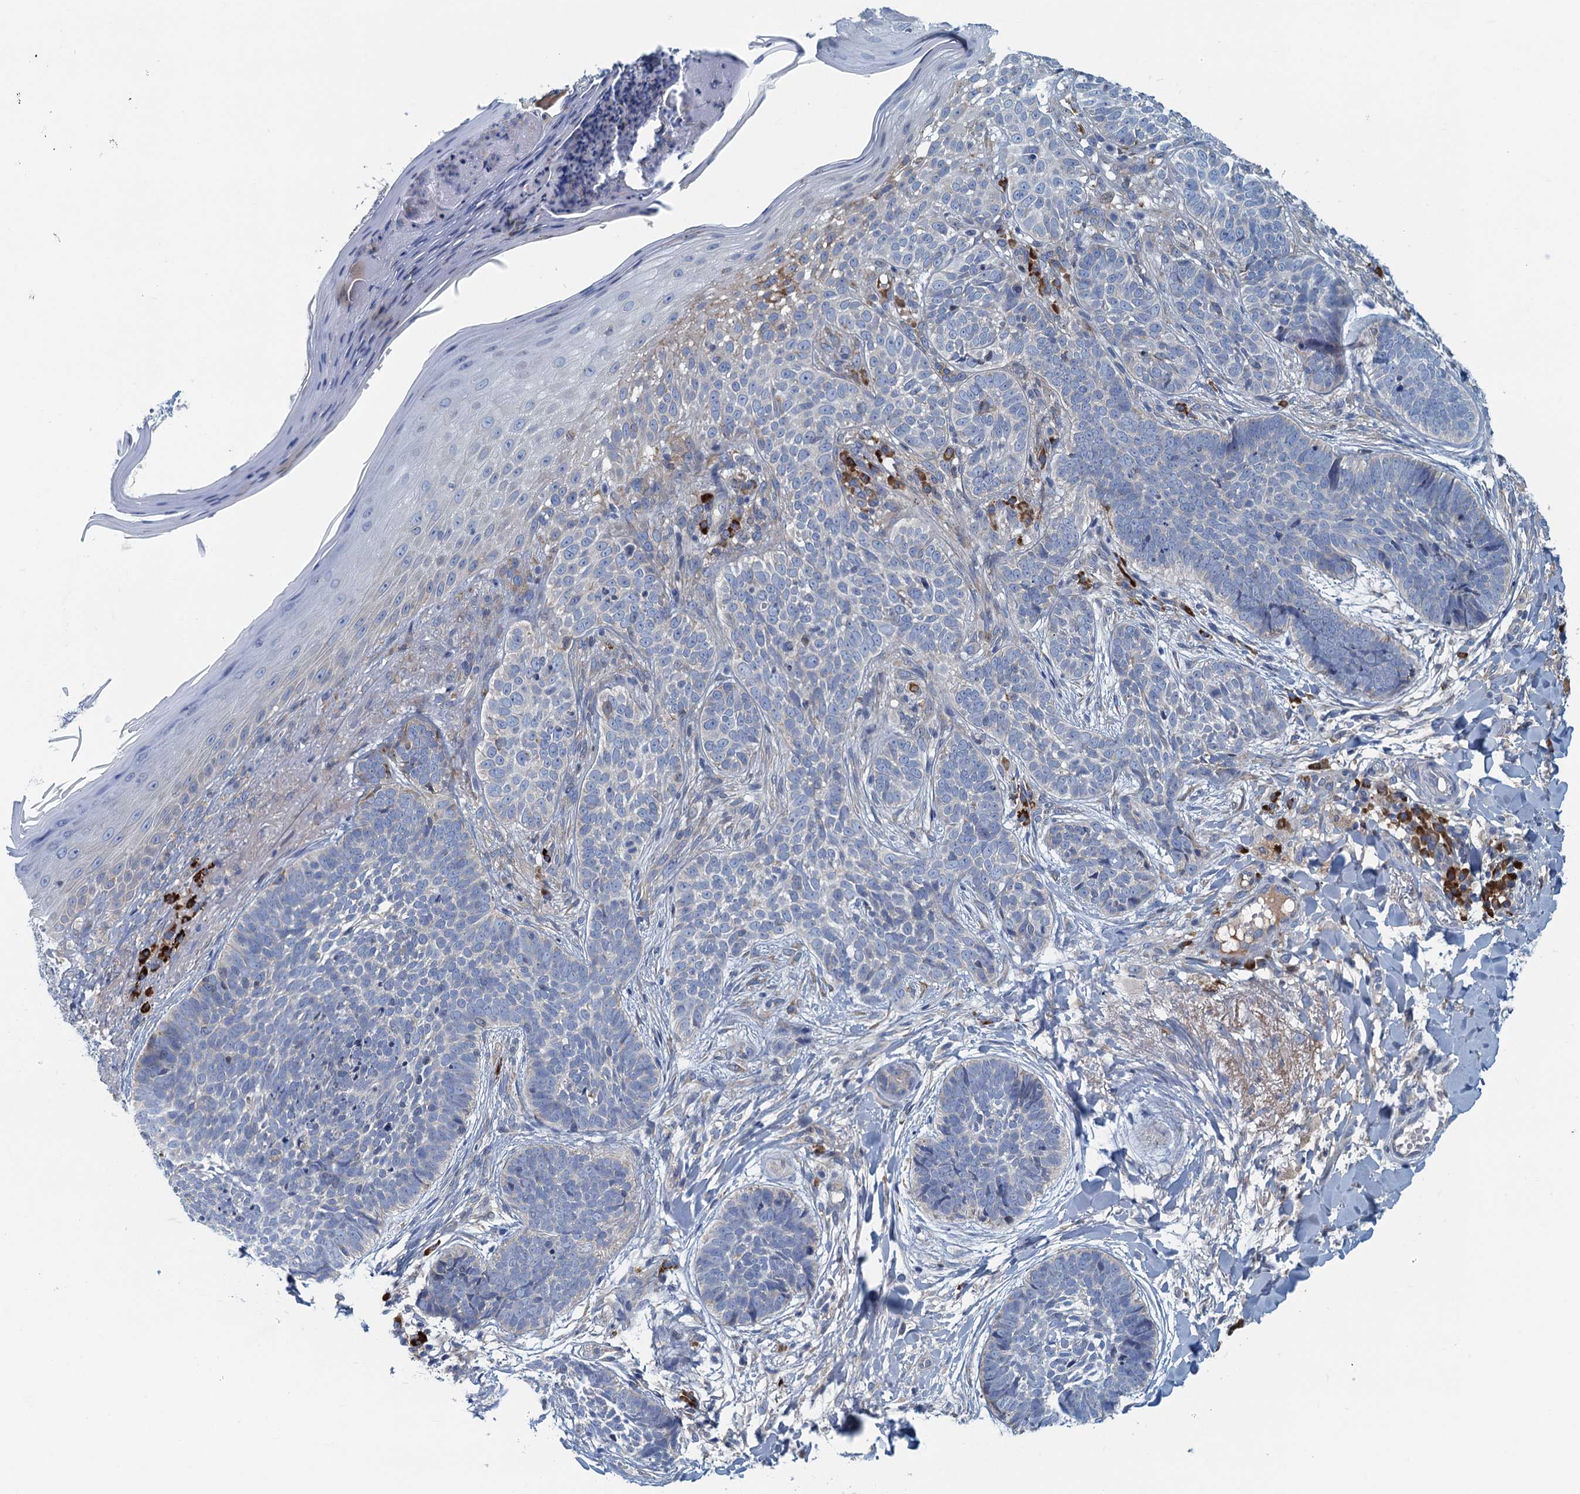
{"staining": {"intensity": "negative", "quantity": "none", "location": "none"}, "tissue": "skin cancer", "cell_type": "Tumor cells", "image_type": "cancer", "snomed": [{"axis": "morphology", "description": "Basal cell carcinoma"}, {"axis": "topography", "description": "Skin"}], "caption": "Immunohistochemistry histopathology image of skin cancer (basal cell carcinoma) stained for a protein (brown), which shows no expression in tumor cells.", "gene": "MYDGF", "patient": {"sex": "female", "age": 61}}